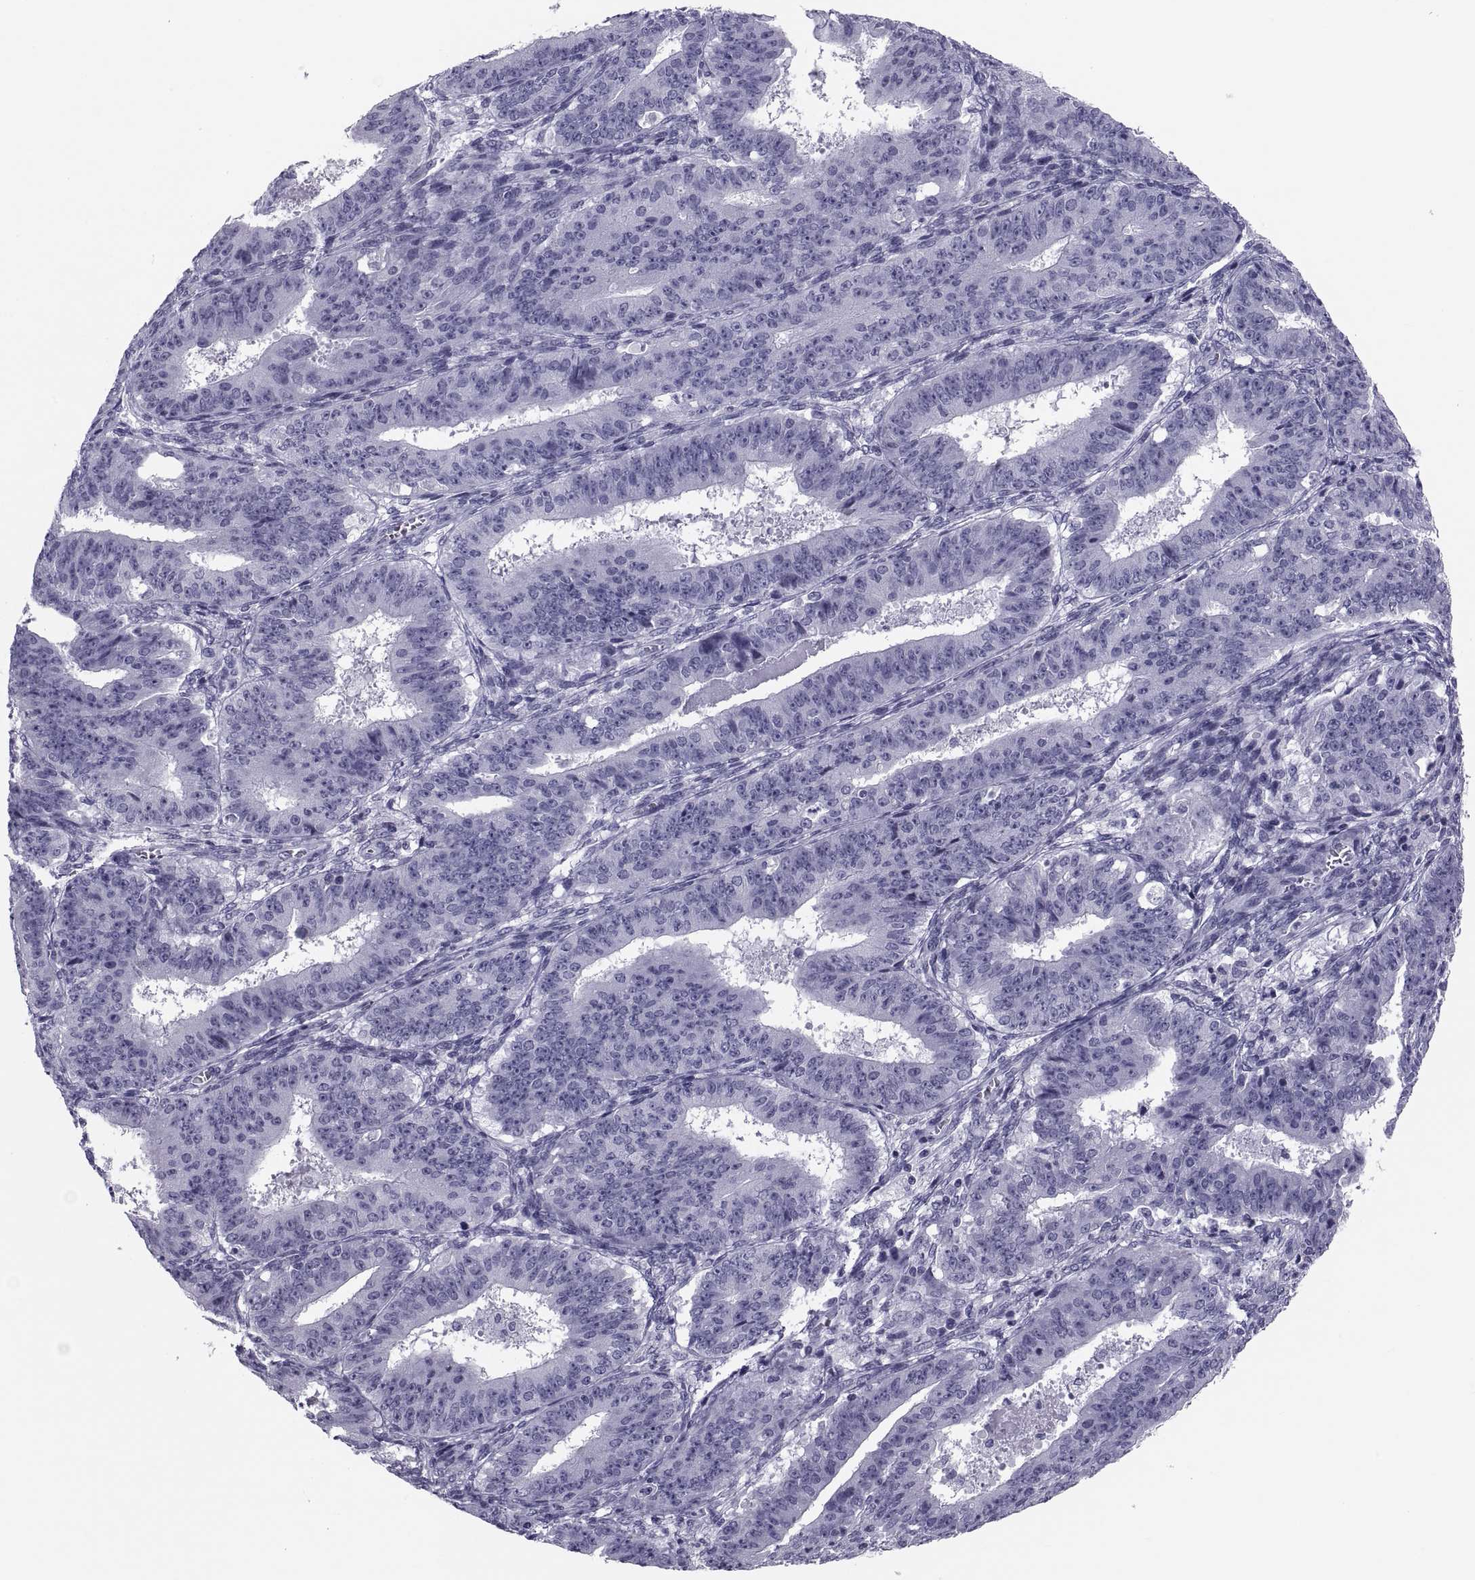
{"staining": {"intensity": "negative", "quantity": "none", "location": "none"}, "tissue": "ovarian cancer", "cell_type": "Tumor cells", "image_type": "cancer", "snomed": [{"axis": "morphology", "description": "Carcinoma, endometroid"}, {"axis": "topography", "description": "Ovary"}], "caption": "IHC photomicrograph of human ovarian cancer (endometroid carcinoma) stained for a protein (brown), which shows no positivity in tumor cells.", "gene": "CRISP1", "patient": {"sex": "female", "age": 42}}